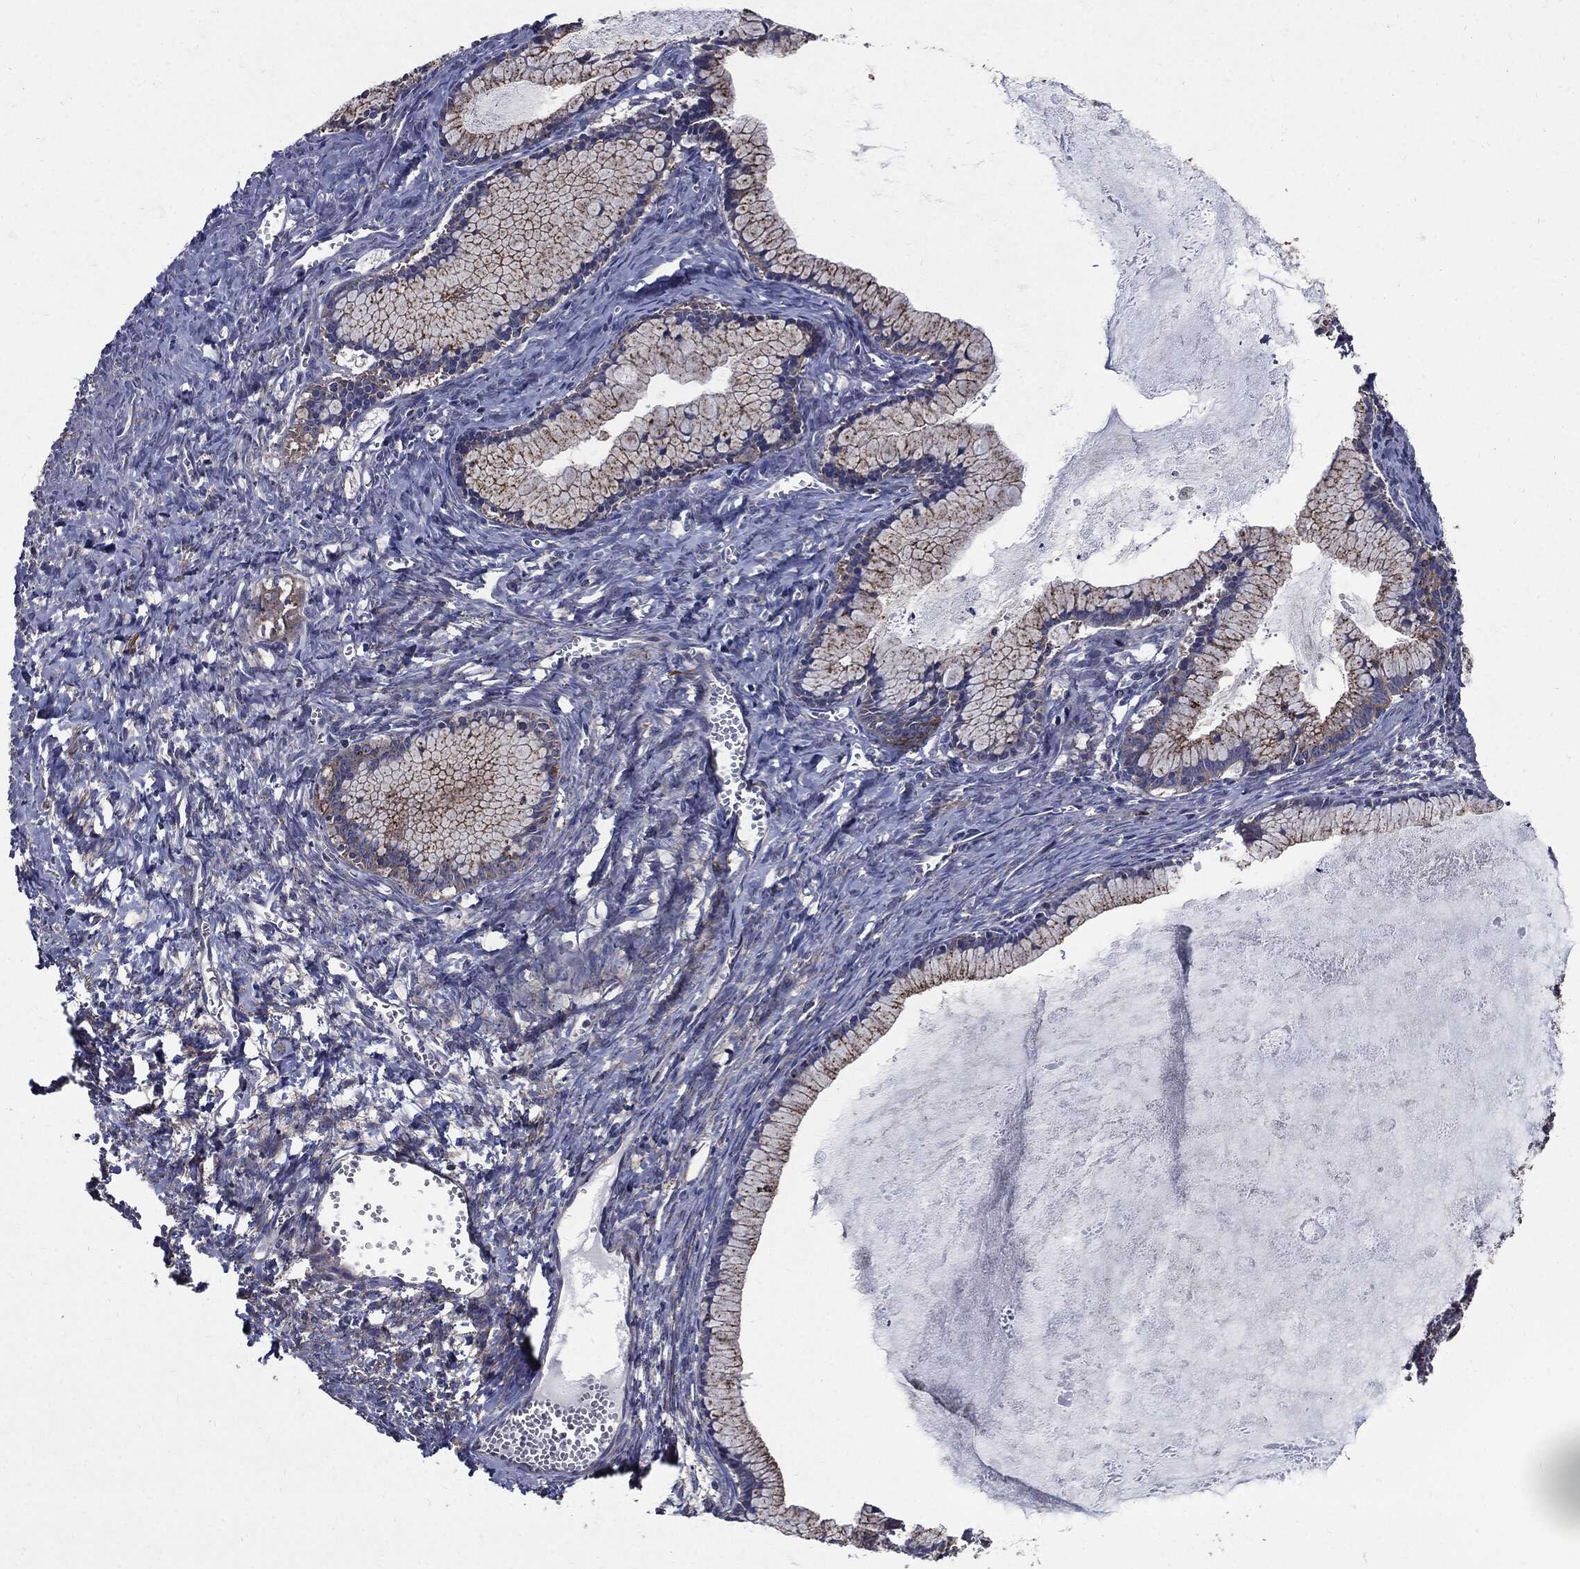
{"staining": {"intensity": "moderate", "quantity": "25%-75%", "location": "cytoplasmic/membranous"}, "tissue": "ovarian cancer", "cell_type": "Tumor cells", "image_type": "cancer", "snomed": [{"axis": "morphology", "description": "Cystadenocarcinoma, mucinous, NOS"}, {"axis": "topography", "description": "Ovary"}], "caption": "Protein staining of mucinous cystadenocarcinoma (ovarian) tissue reveals moderate cytoplasmic/membranous staining in about 25%-75% of tumor cells. Immunohistochemistry stains the protein in brown and the nuclei are stained blue.", "gene": "PDCD6IP", "patient": {"sex": "female", "age": 41}}